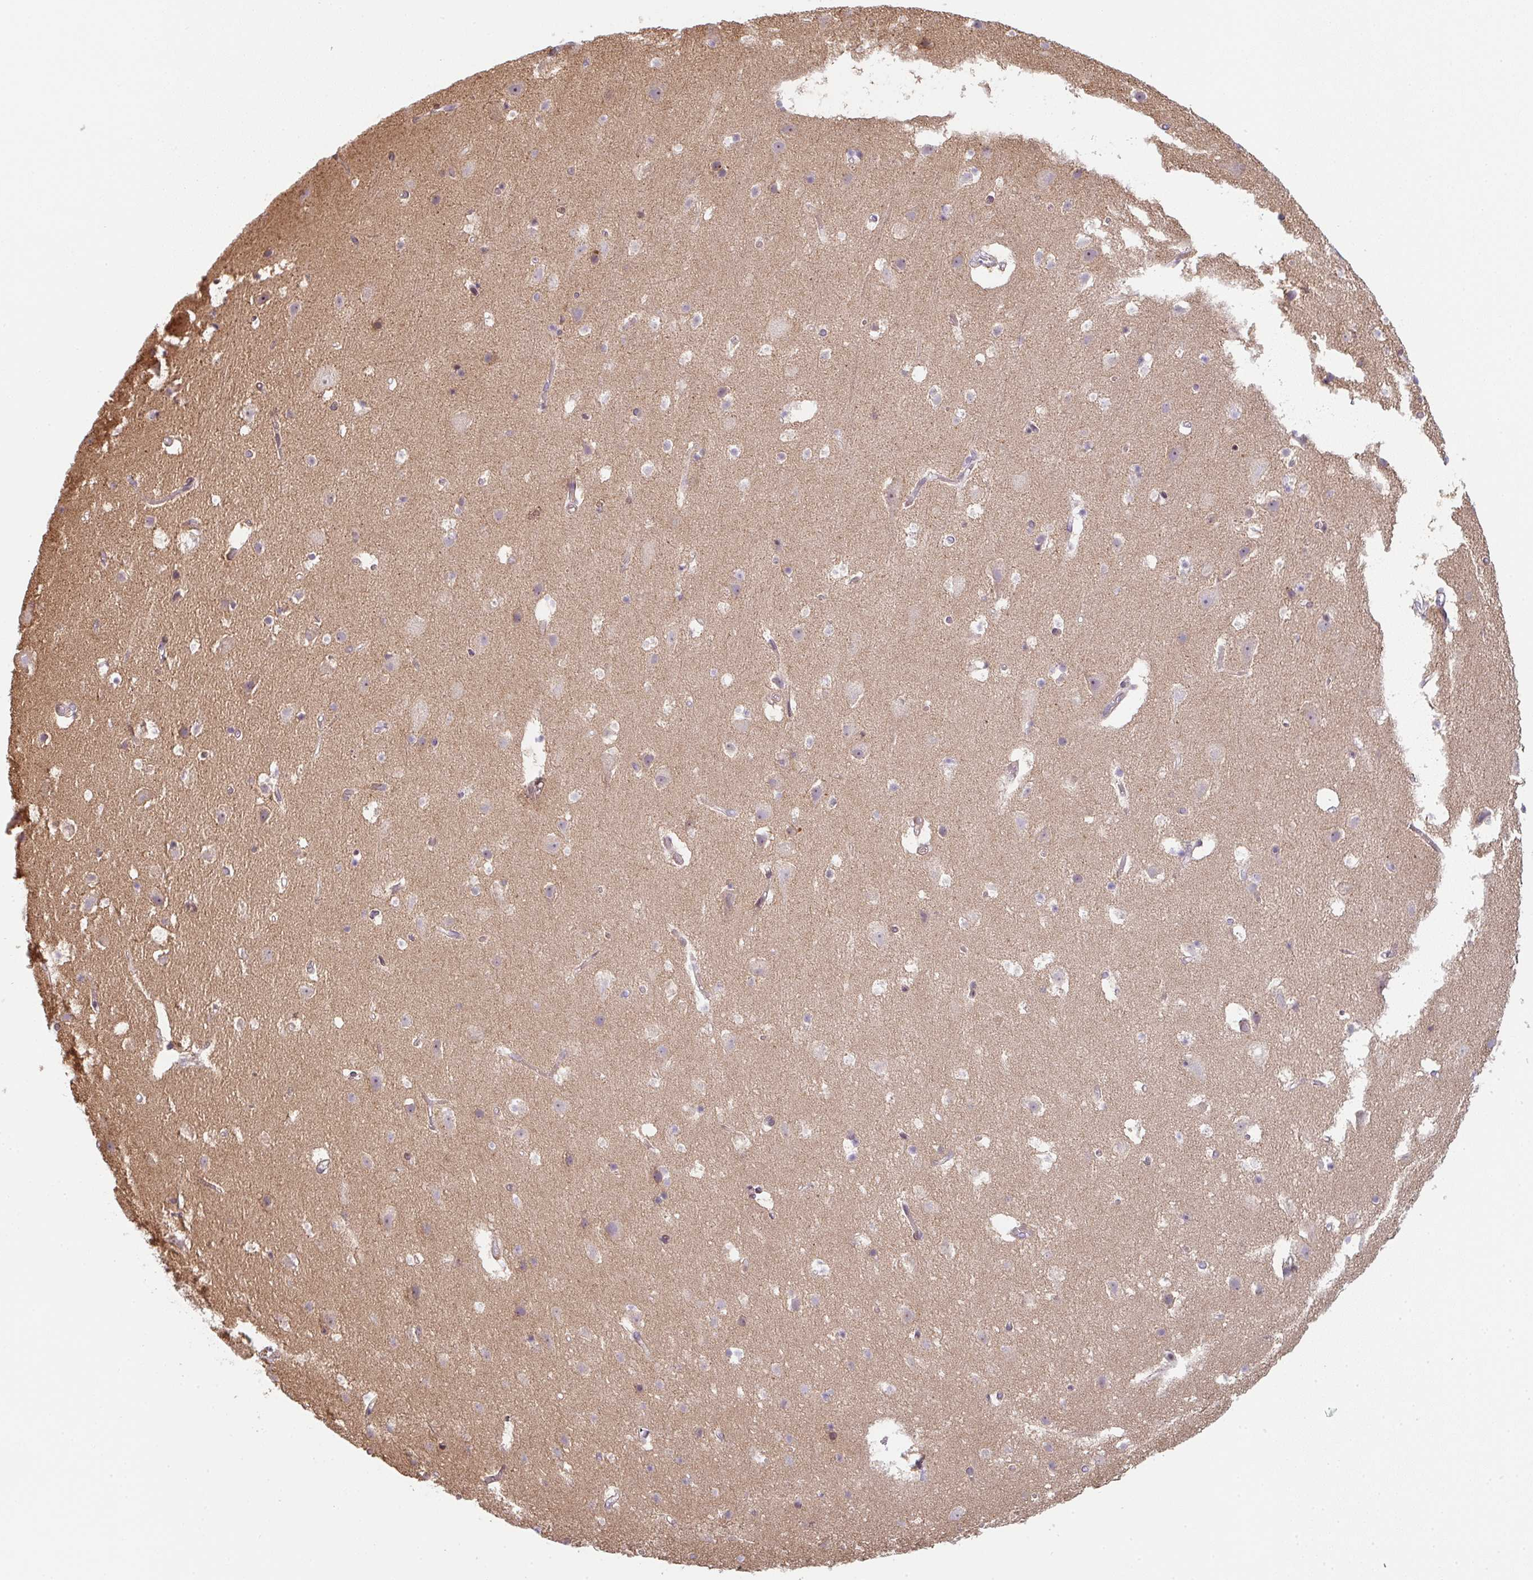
{"staining": {"intensity": "negative", "quantity": "none", "location": "none"}, "tissue": "cerebral cortex", "cell_type": "Endothelial cells", "image_type": "normal", "snomed": [{"axis": "morphology", "description": "Normal tissue, NOS"}, {"axis": "topography", "description": "Cerebral cortex"}], "caption": "DAB immunohistochemical staining of benign human cerebral cortex demonstrates no significant staining in endothelial cells. (Brightfield microscopy of DAB (3,3'-diaminobenzidine) IHC at high magnification).", "gene": "TMEM237", "patient": {"sex": "female", "age": 42}}